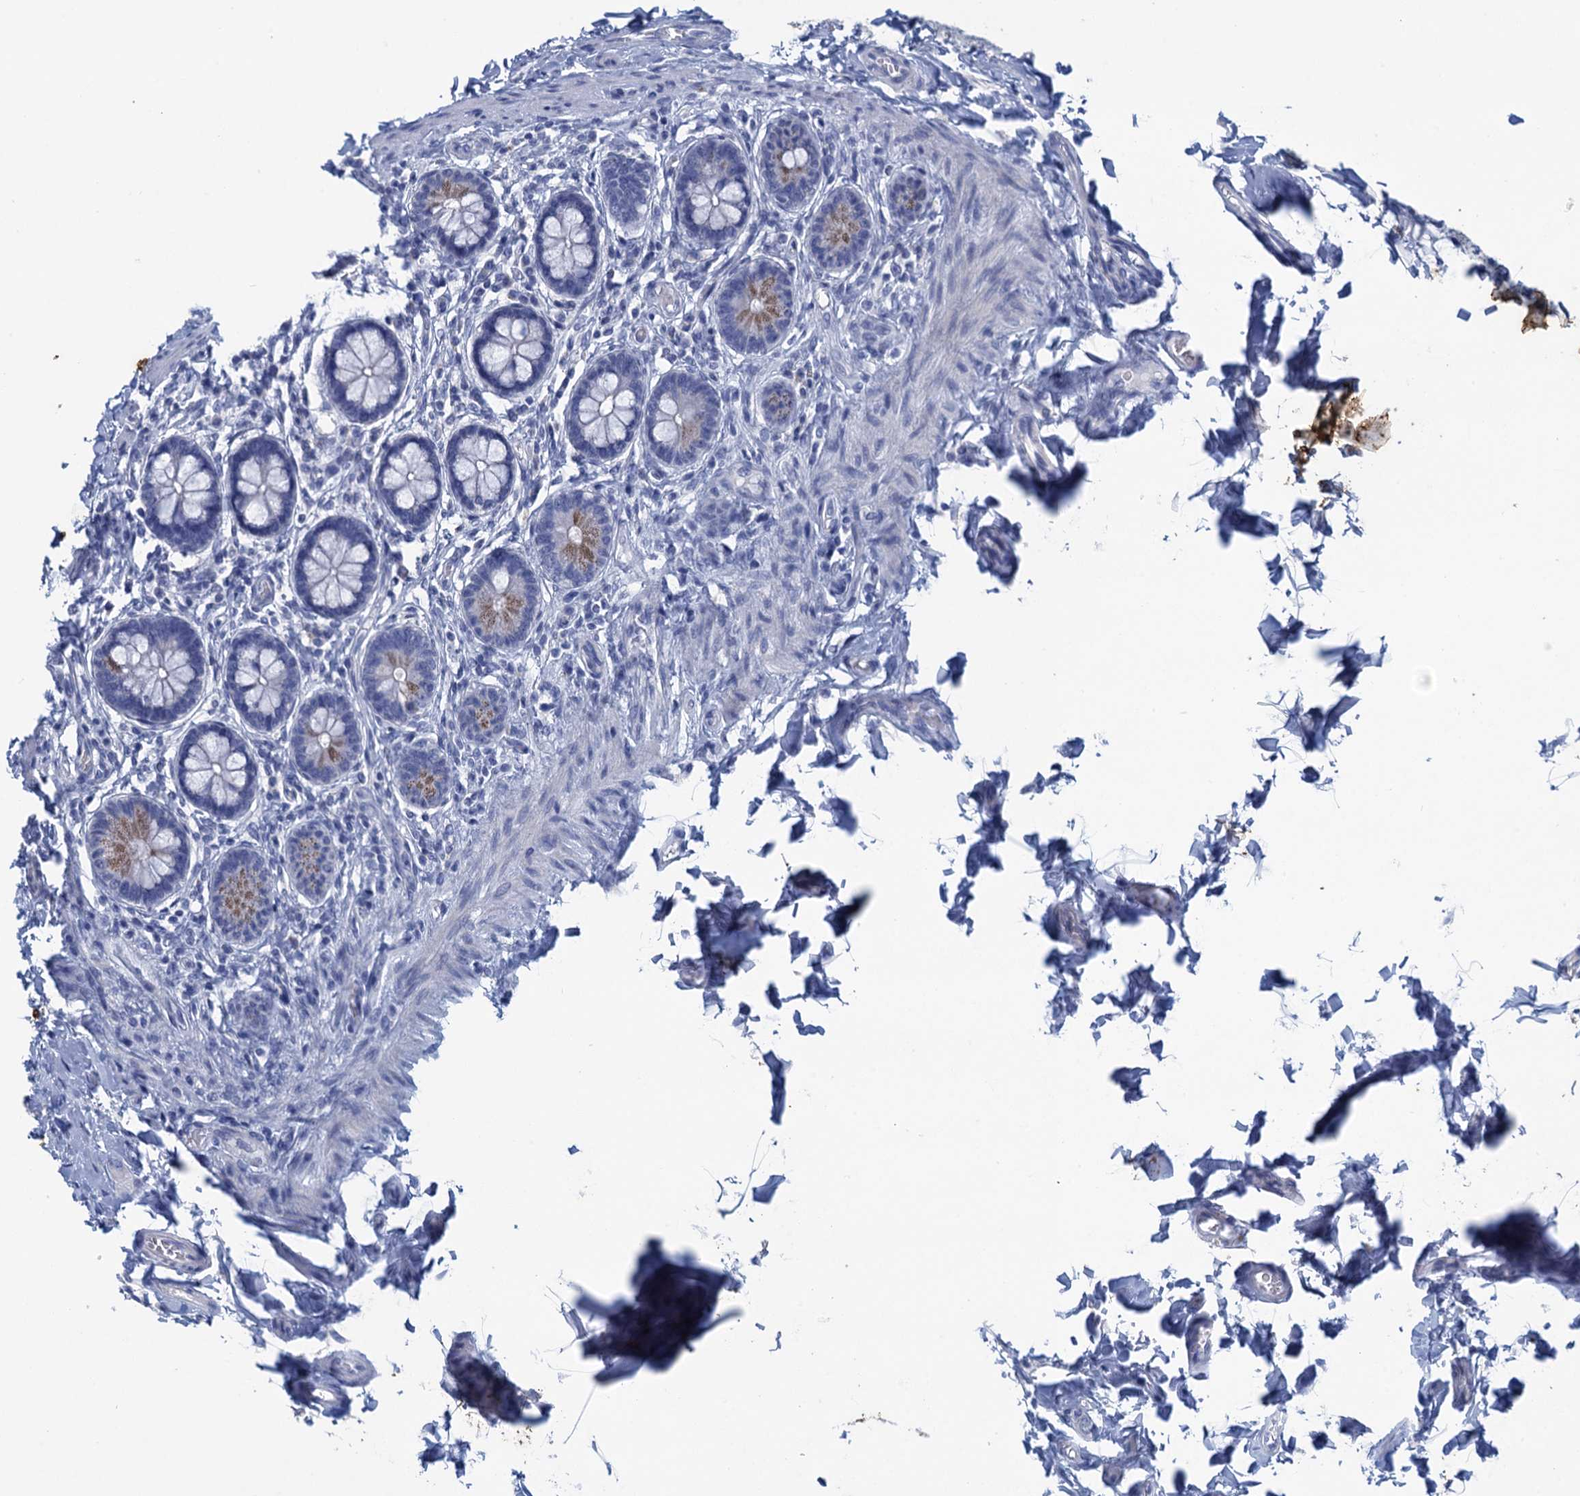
{"staining": {"intensity": "moderate", "quantity": "25%-75%", "location": "cytoplasmic/membranous"}, "tissue": "small intestine", "cell_type": "Glandular cells", "image_type": "normal", "snomed": [{"axis": "morphology", "description": "Normal tissue, NOS"}, {"axis": "topography", "description": "Small intestine"}], "caption": "High-magnification brightfield microscopy of normal small intestine stained with DAB (3,3'-diaminobenzidine) (brown) and counterstained with hematoxylin (blue). glandular cells exhibit moderate cytoplasmic/membranous expression is seen in about25%-75% of cells. (DAB IHC, brown staining for protein, blue staining for nuclei).", "gene": "SCEL", "patient": {"sex": "male", "age": 52}}